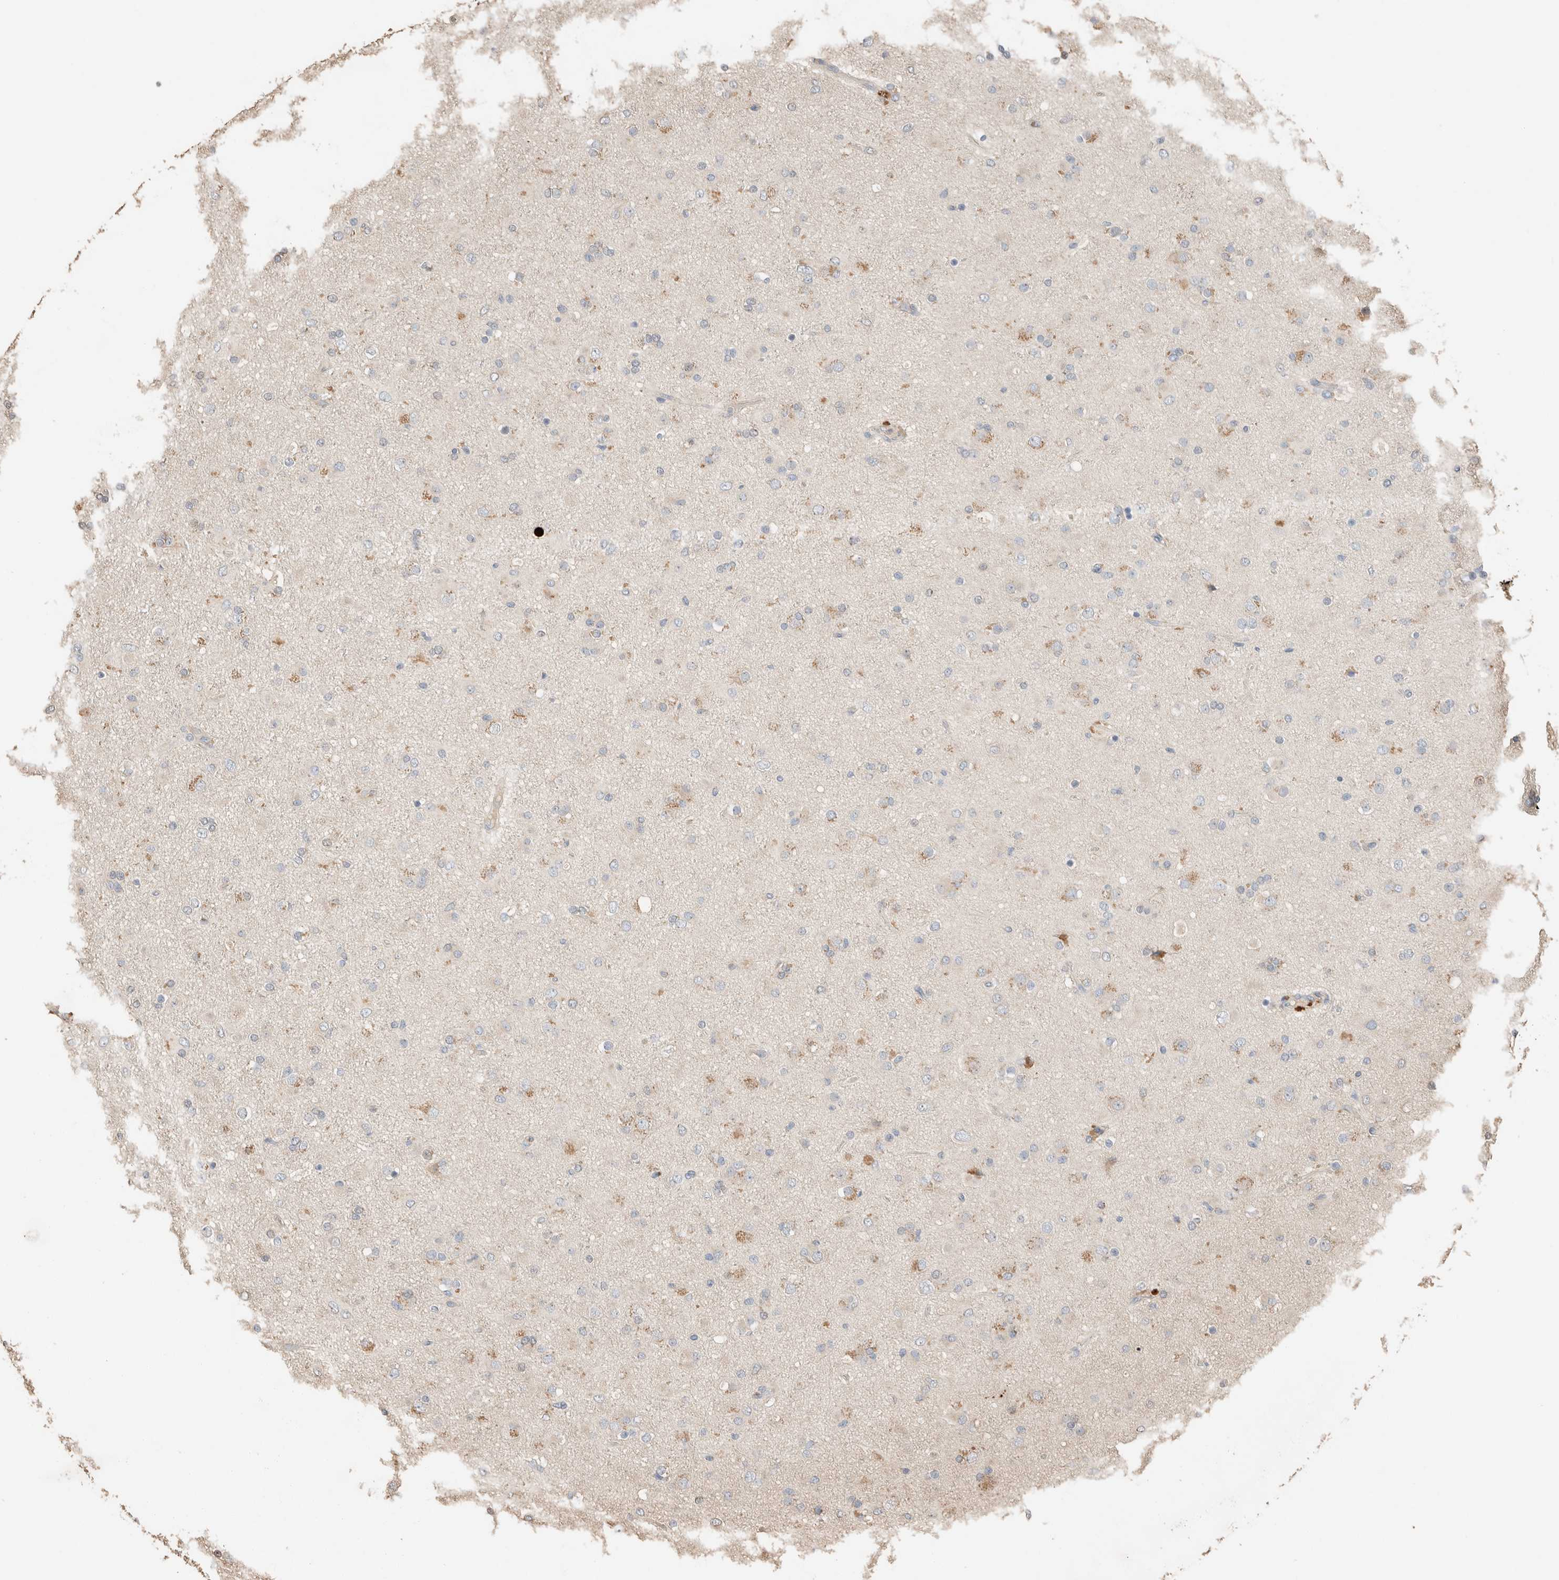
{"staining": {"intensity": "moderate", "quantity": "<25%", "location": "cytoplasmic/membranous"}, "tissue": "glioma", "cell_type": "Tumor cells", "image_type": "cancer", "snomed": [{"axis": "morphology", "description": "Glioma, malignant, Low grade"}, {"axis": "topography", "description": "Brain"}], "caption": "Approximately <25% of tumor cells in malignant glioma (low-grade) show moderate cytoplasmic/membranous protein staining as visualized by brown immunohistochemical staining.", "gene": "TUBD1", "patient": {"sex": "male", "age": 65}}